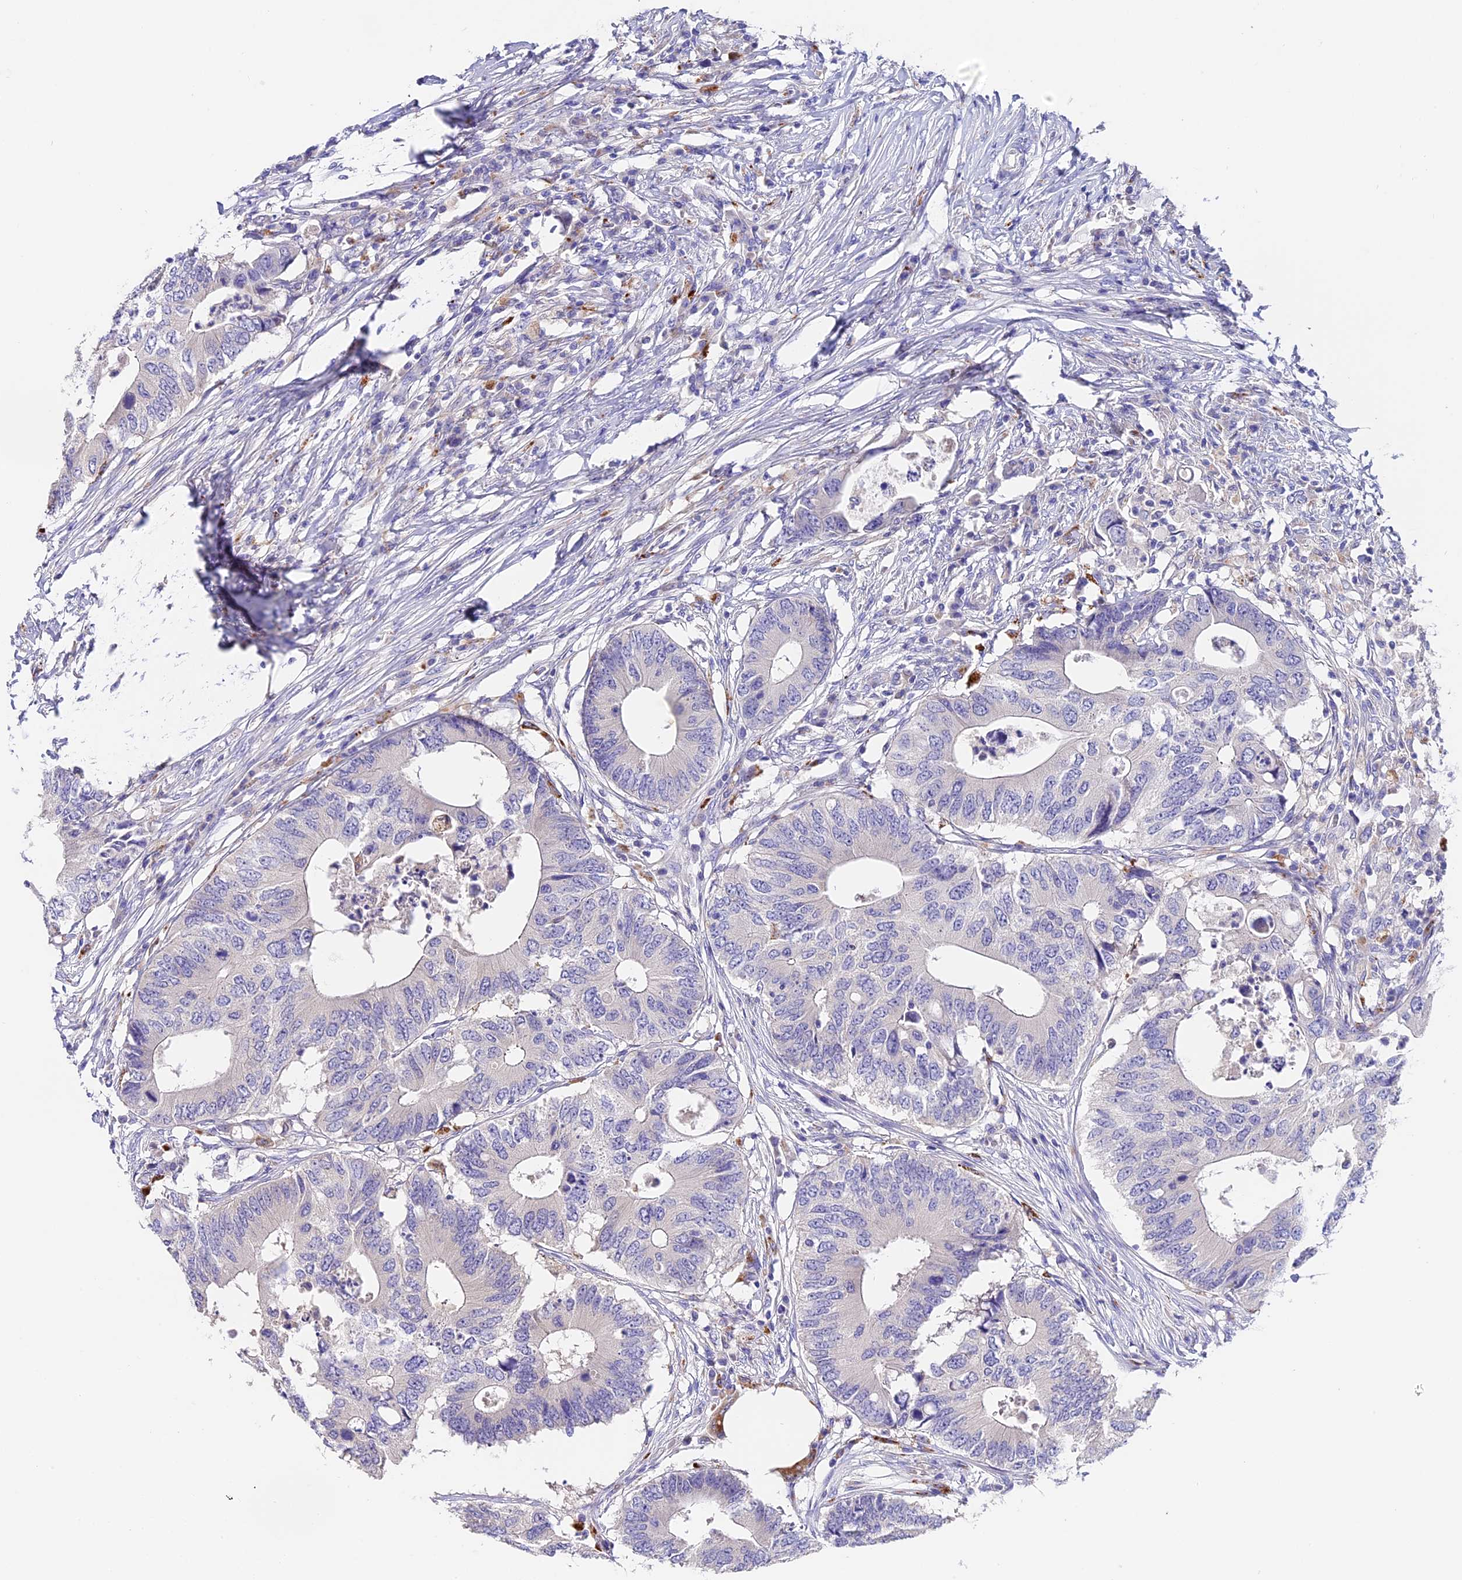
{"staining": {"intensity": "negative", "quantity": "none", "location": "none"}, "tissue": "colorectal cancer", "cell_type": "Tumor cells", "image_type": "cancer", "snomed": [{"axis": "morphology", "description": "Adenocarcinoma, NOS"}, {"axis": "topography", "description": "Colon"}], "caption": "Tumor cells show no significant protein expression in adenocarcinoma (colorectal). (DAB IHC visualized using brightfield microscopy, high magnification).", "gene": "LYPD6", "patient": {"sex": "male", "age": 71}}